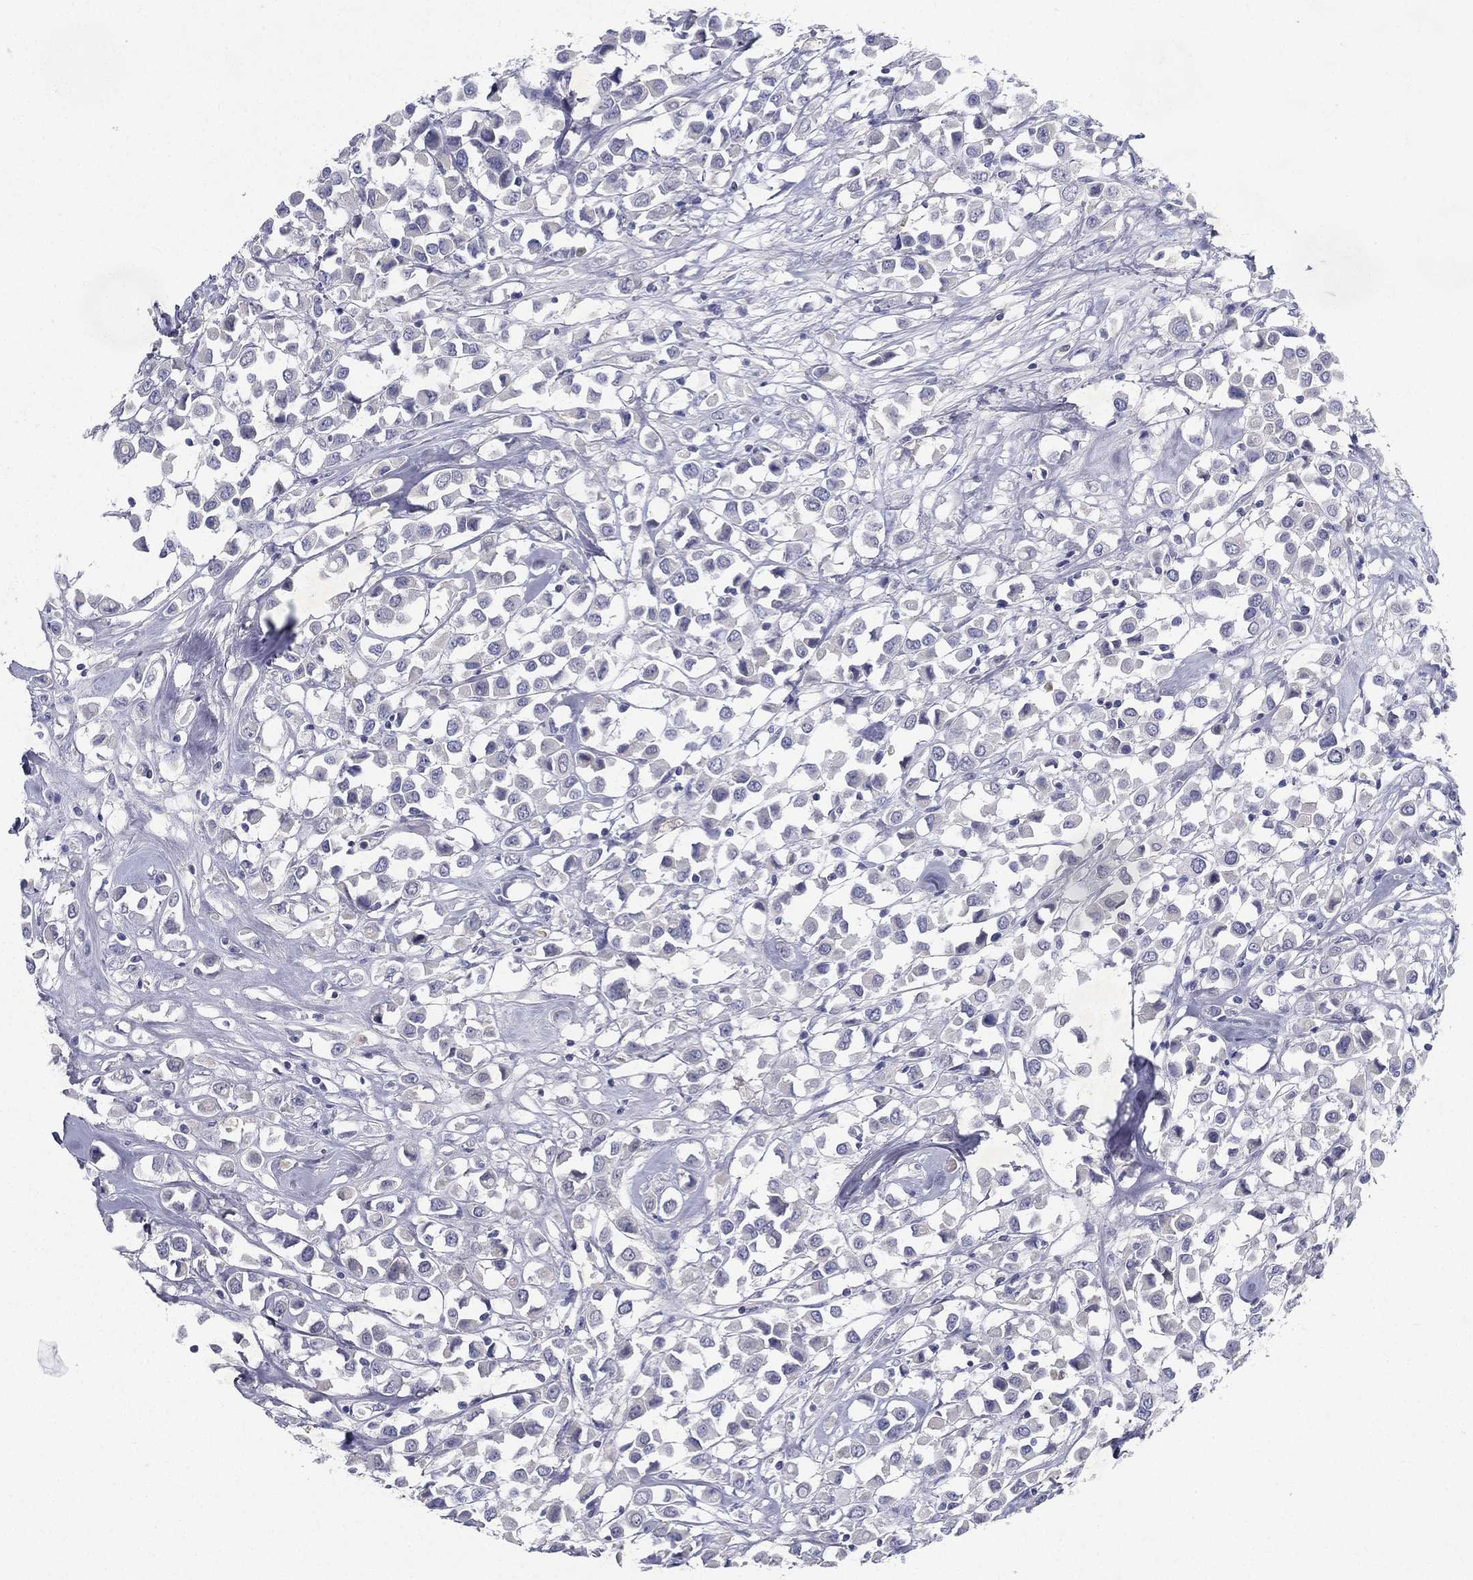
{"staining": {"intensity": "negative", "quantity": "none", "location": "none"}, "tissue": "breast cancer", "cell_type": "Tumor cells", "image_type": "cancer", "snomed": [{"axis": "morphology", "description": "Duct carcinoma"}, {"axis": "topography", "description": "Breast"}], "caption": "Immunohistochemistry micrograph of neoplastic tissue: human breast cancer (infiltrating ductal carcinoma) stained with DAB reveals no significant protein expression in tumor cells. (DAB immunohistochemistry (IHC) visualized using brightfield microscopy, high magnification).", "gene": "RGS13", "patient": {"sex": "female", "age": 61}}